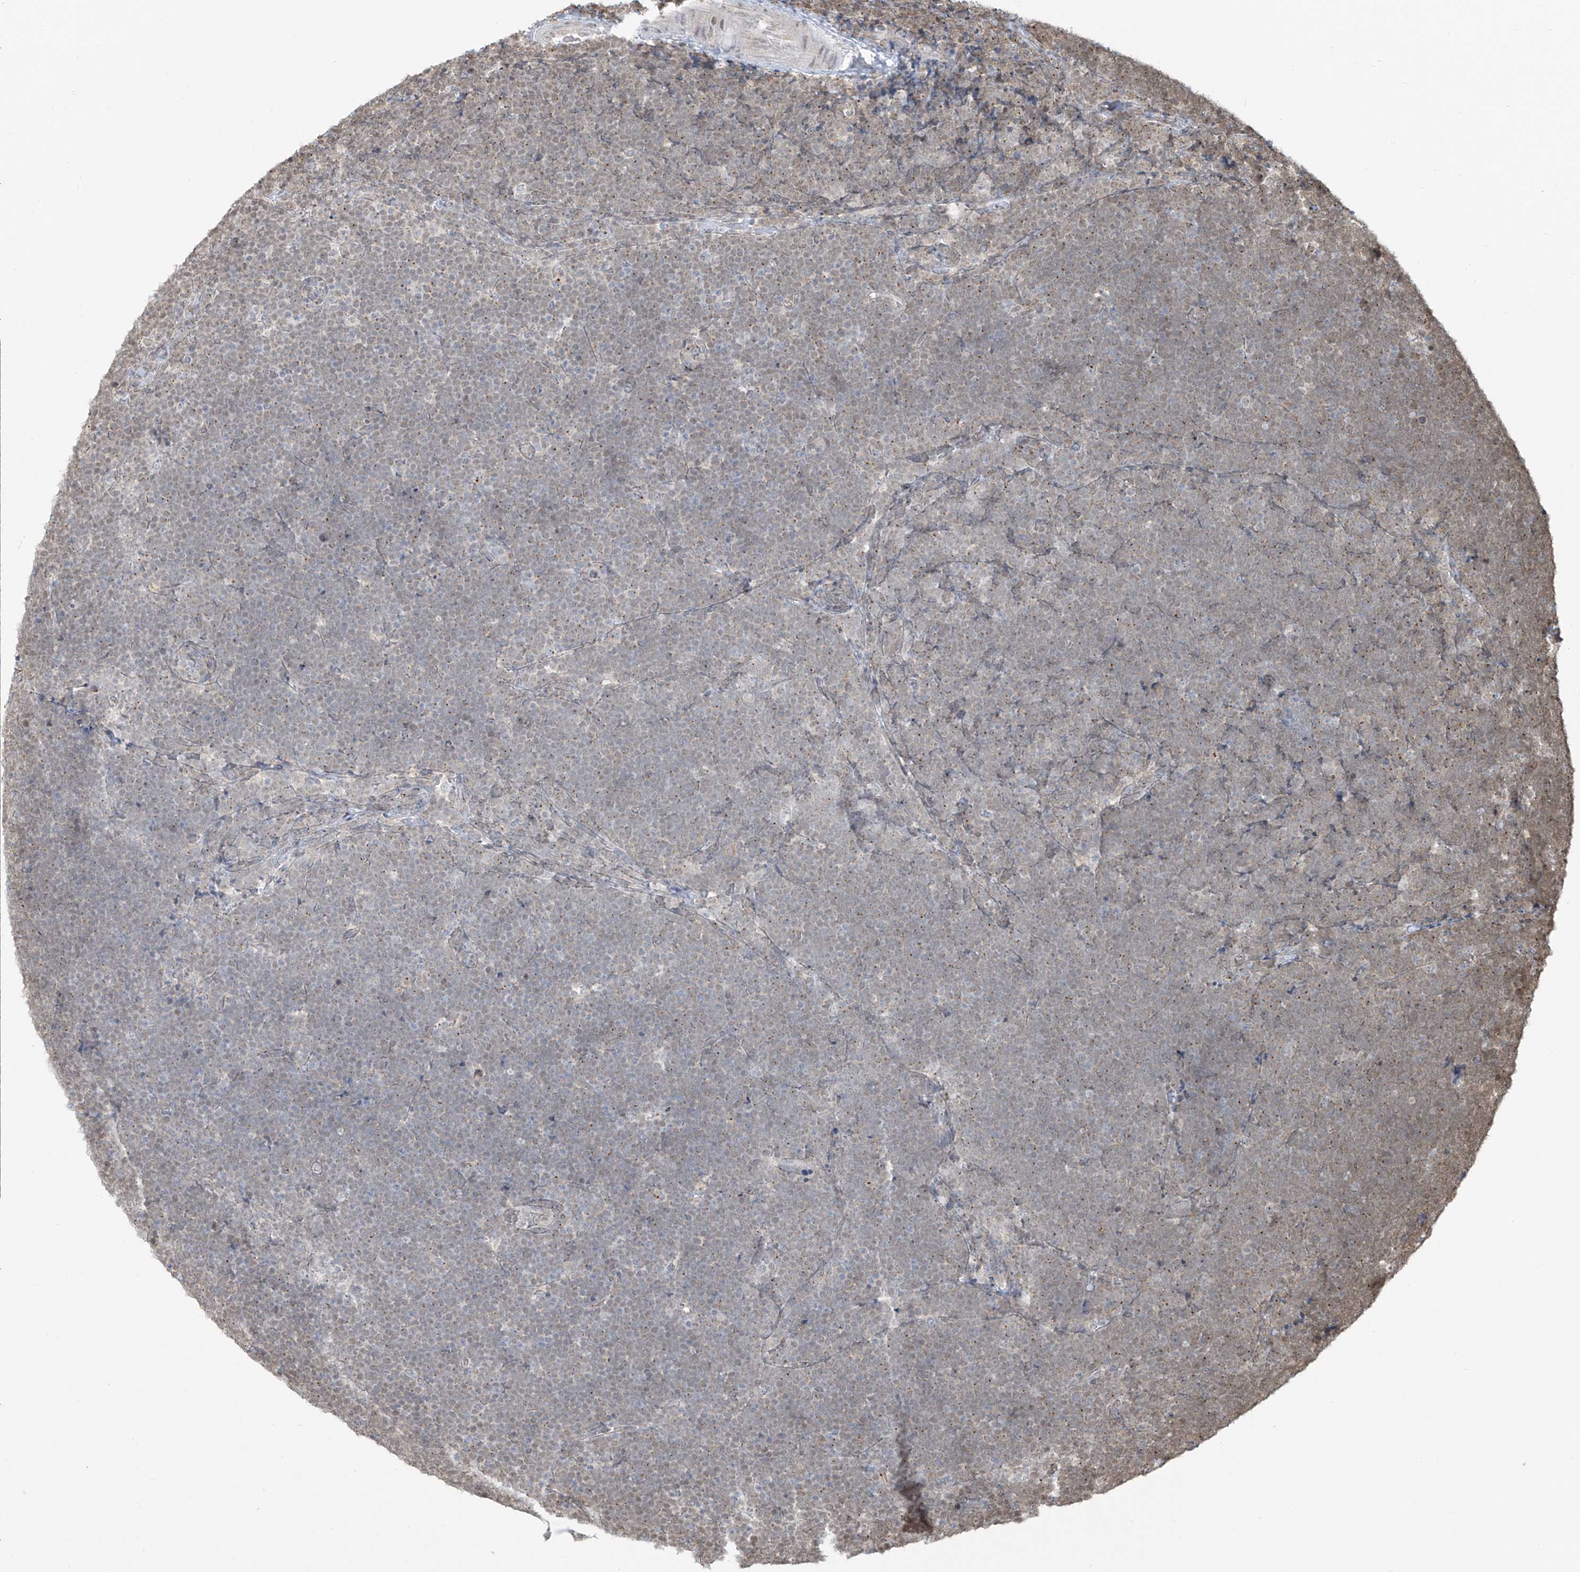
{"staining": {"intensity": "negative", "quantity": "none", "location": "none"}, "tissue": "lymphoma", "cell_type": "Tumor cells", "image_type": "cancer", "snomed": [{"axis": "morphology", "description": "Malignant lymphoma, non-Hodgkin's type, High grade"}, {"axis": "topography", "description": "Lymph node"}], "caption": "This is a image of immunohistochemistry (IHC) staining of high-grade malignant lymphoma, non-Hodgkin's type, which shows no positivity in tumor cells.", "gene": "VMP1", "patient": {"sex": "male", "age": 13}}